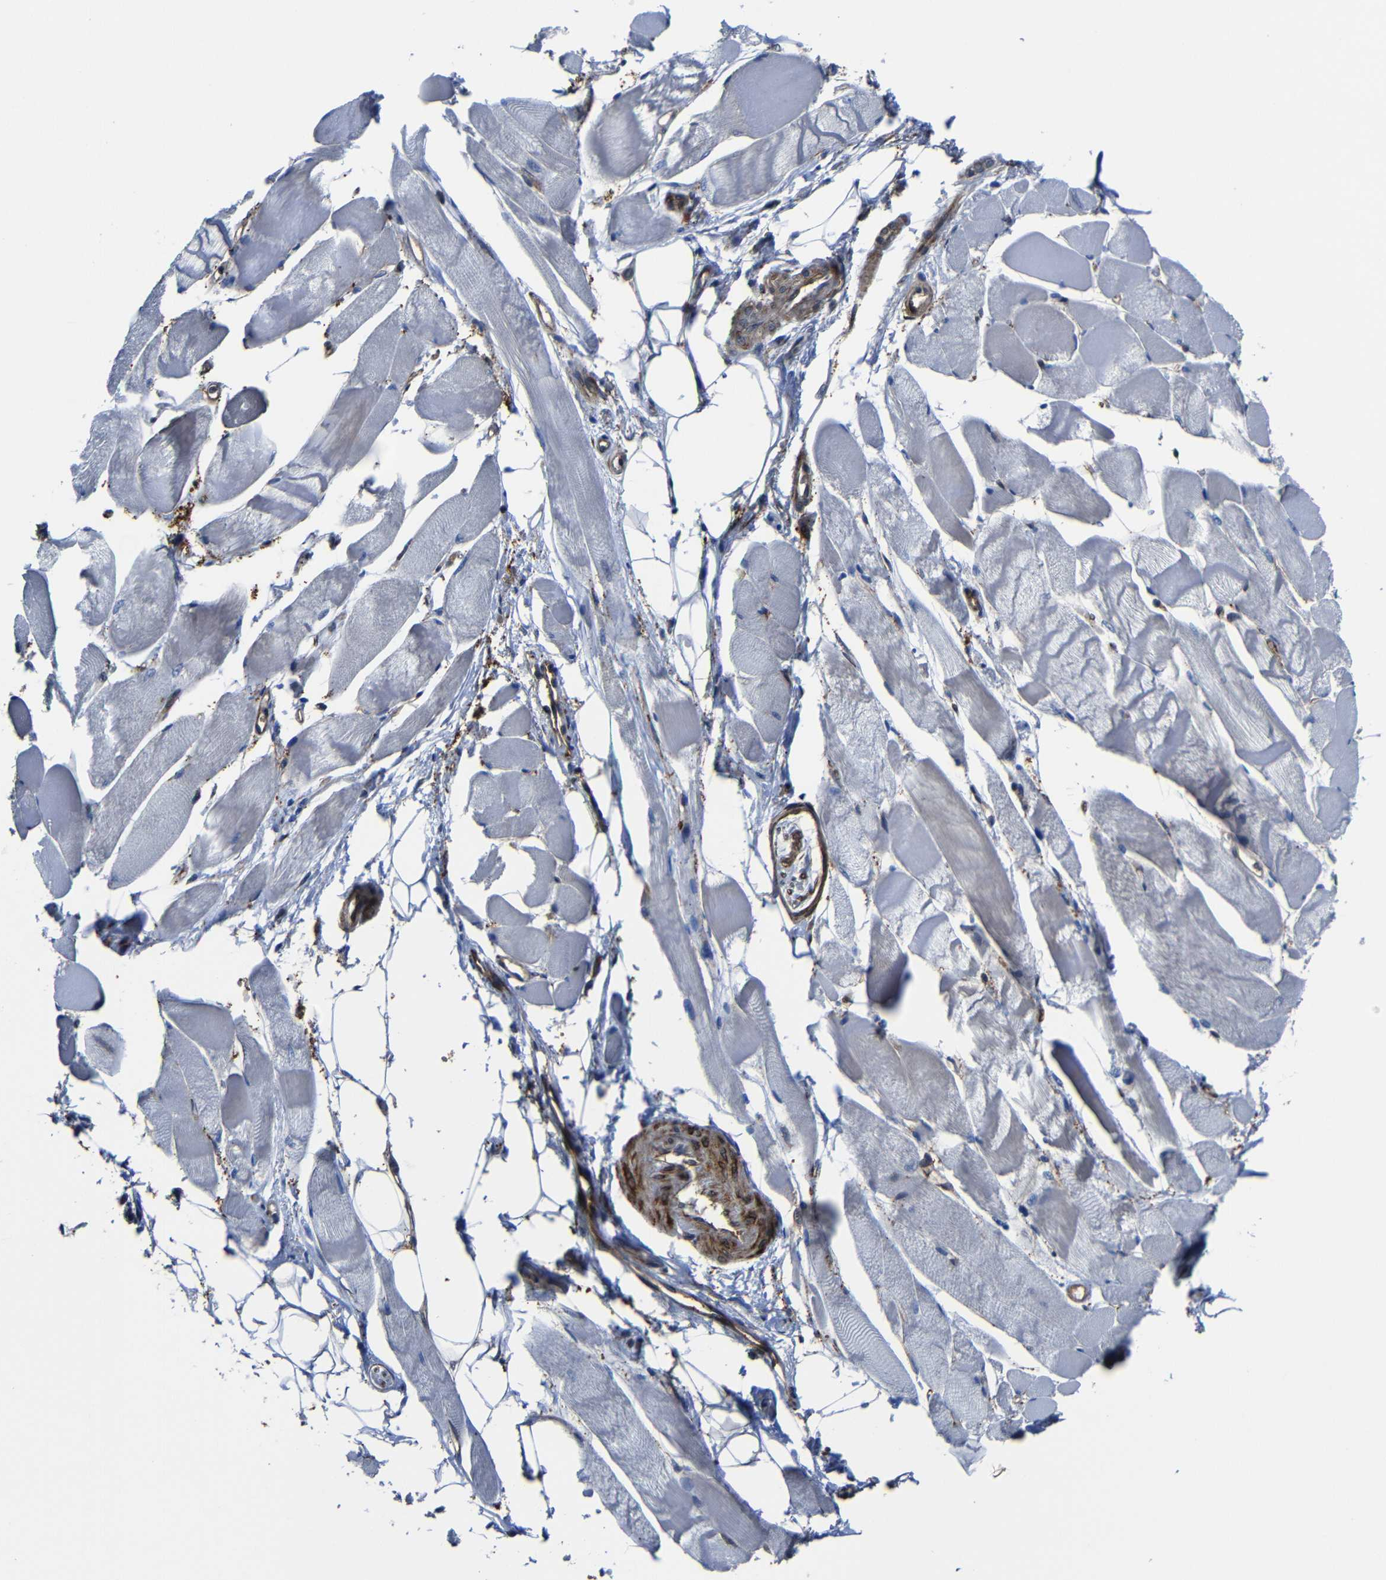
{"staining": {"intensity": "negative", "quantity": "none", "location": "none"}, "tissue": "skeletal muscle", "cell_type": "Myocytes", "image_type": "normal", "snomed": [{"axis": "morphology", "description": "Normal tissue, NOS"}, {"axis": "topography", "description": "Skeletal muscle"}, {"axis": "topography", "description": "Peripheral nerve tissue"}], "caption": "The IHC image has no significant positivity in myocytes of skeletal muscle.", "gene": "KIAA0513", "patient": {"sex": "female", "age": 84}}